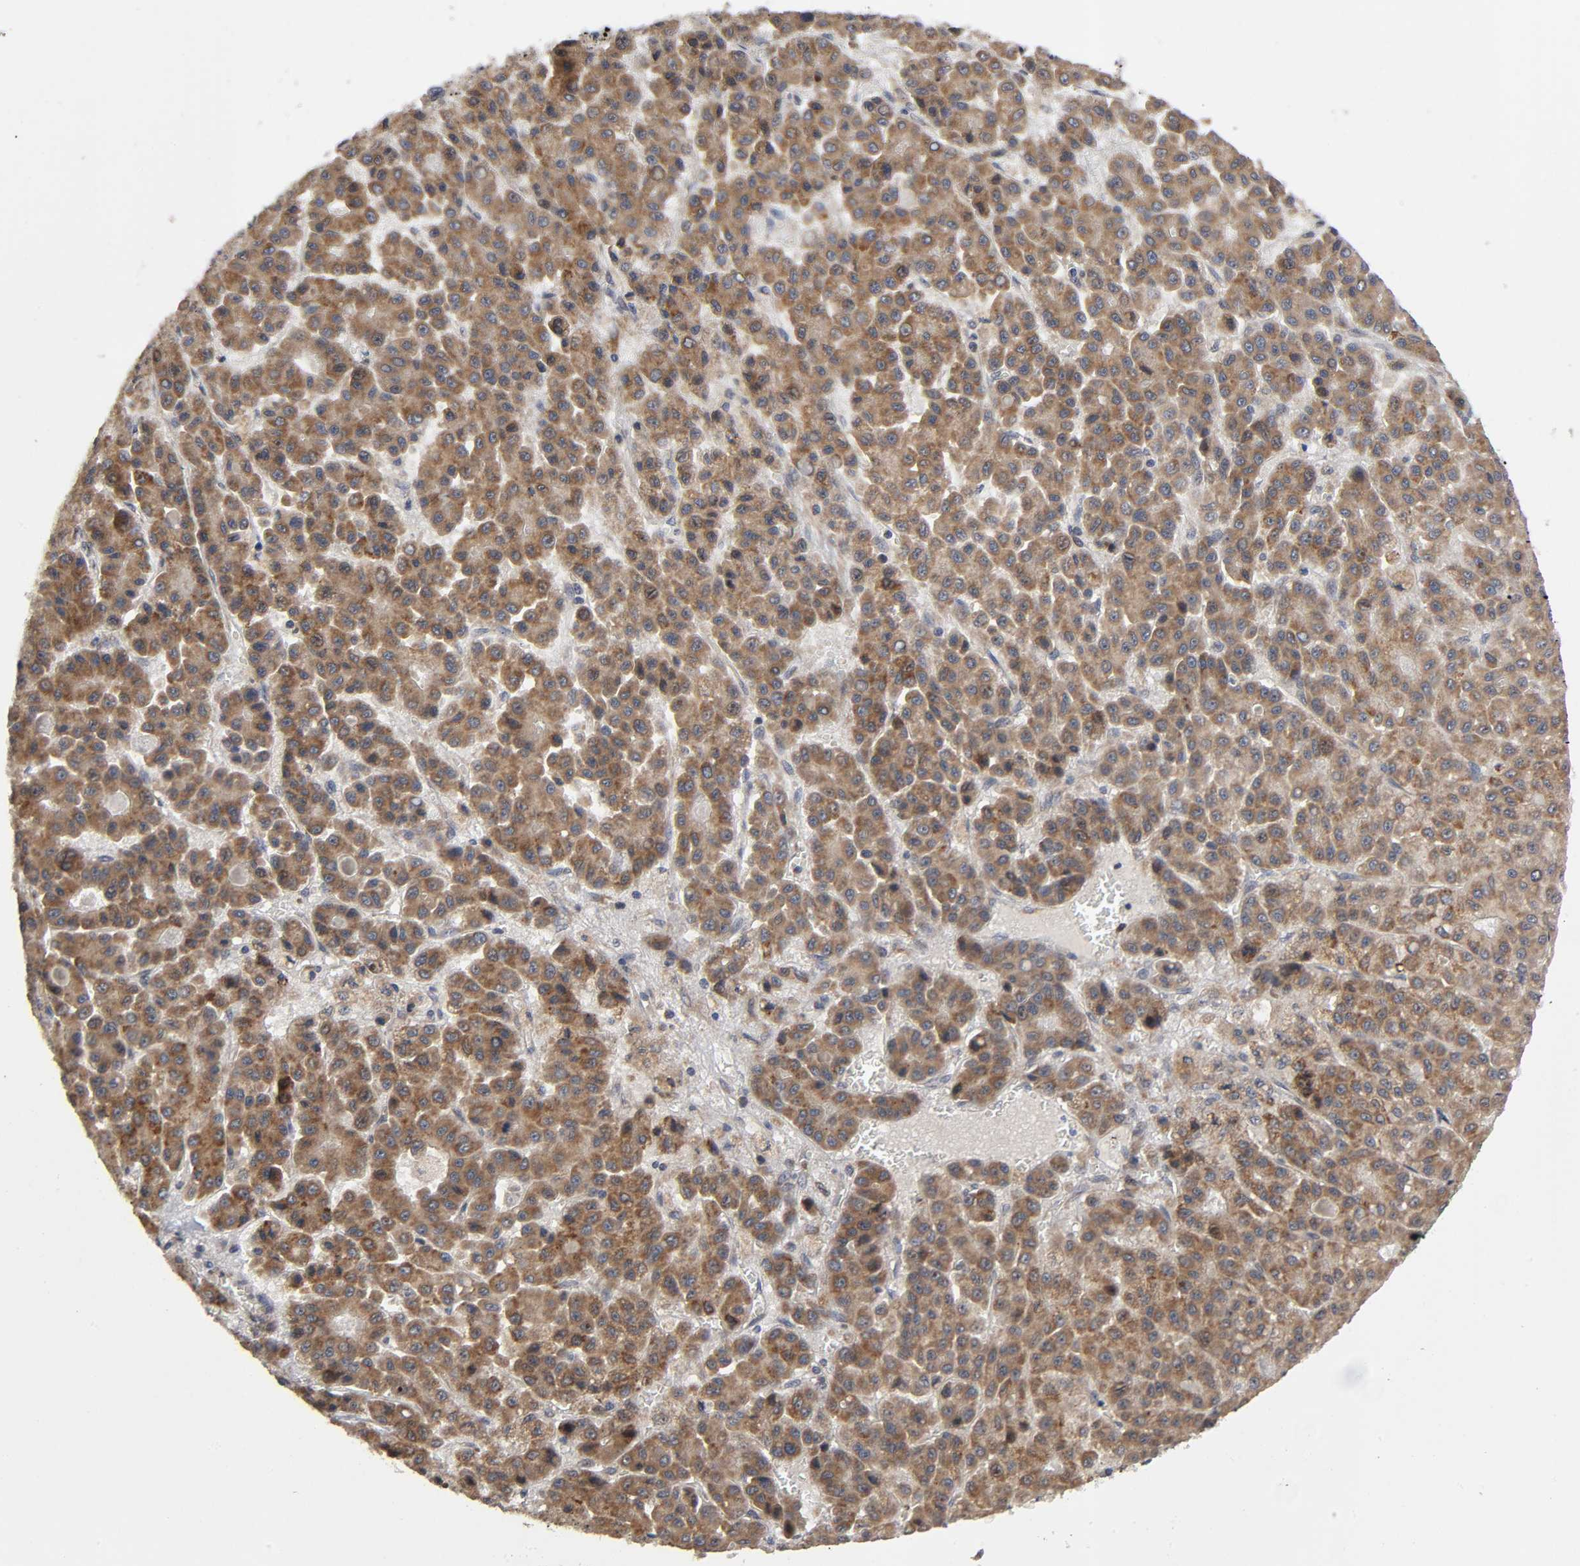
{"staining": {"intensity": "moderate", "quantity": ">75%", "location": "cytoplasmic/membranous"}, "tissue": "liver cancer", "cell_type": "Tumor cells", "image_type": "cancer", "snomed": [{"axis": "morphology", "description": "Carcinoma, Hepatocellular, NOS"}, {"axis": "topography", "description": "Liver"}], "caption": "Immunohistochemistry (IHC) staining of hepatocellular carcinoma (liver), which demonstrates medium levels of moderate cytoplasmic/membranous expression in approximately >75% of tumor cells indicating moderate cytoplasmic/membranous protein positivity. The staining was performed using DAB (3,3'-diaminobenzidine) (brown) for protein detection and nuclei were counterstained in hematoxylin (blue).", "gene": "SLC30A9", "patient": {"sex": "male", "age": 70}}